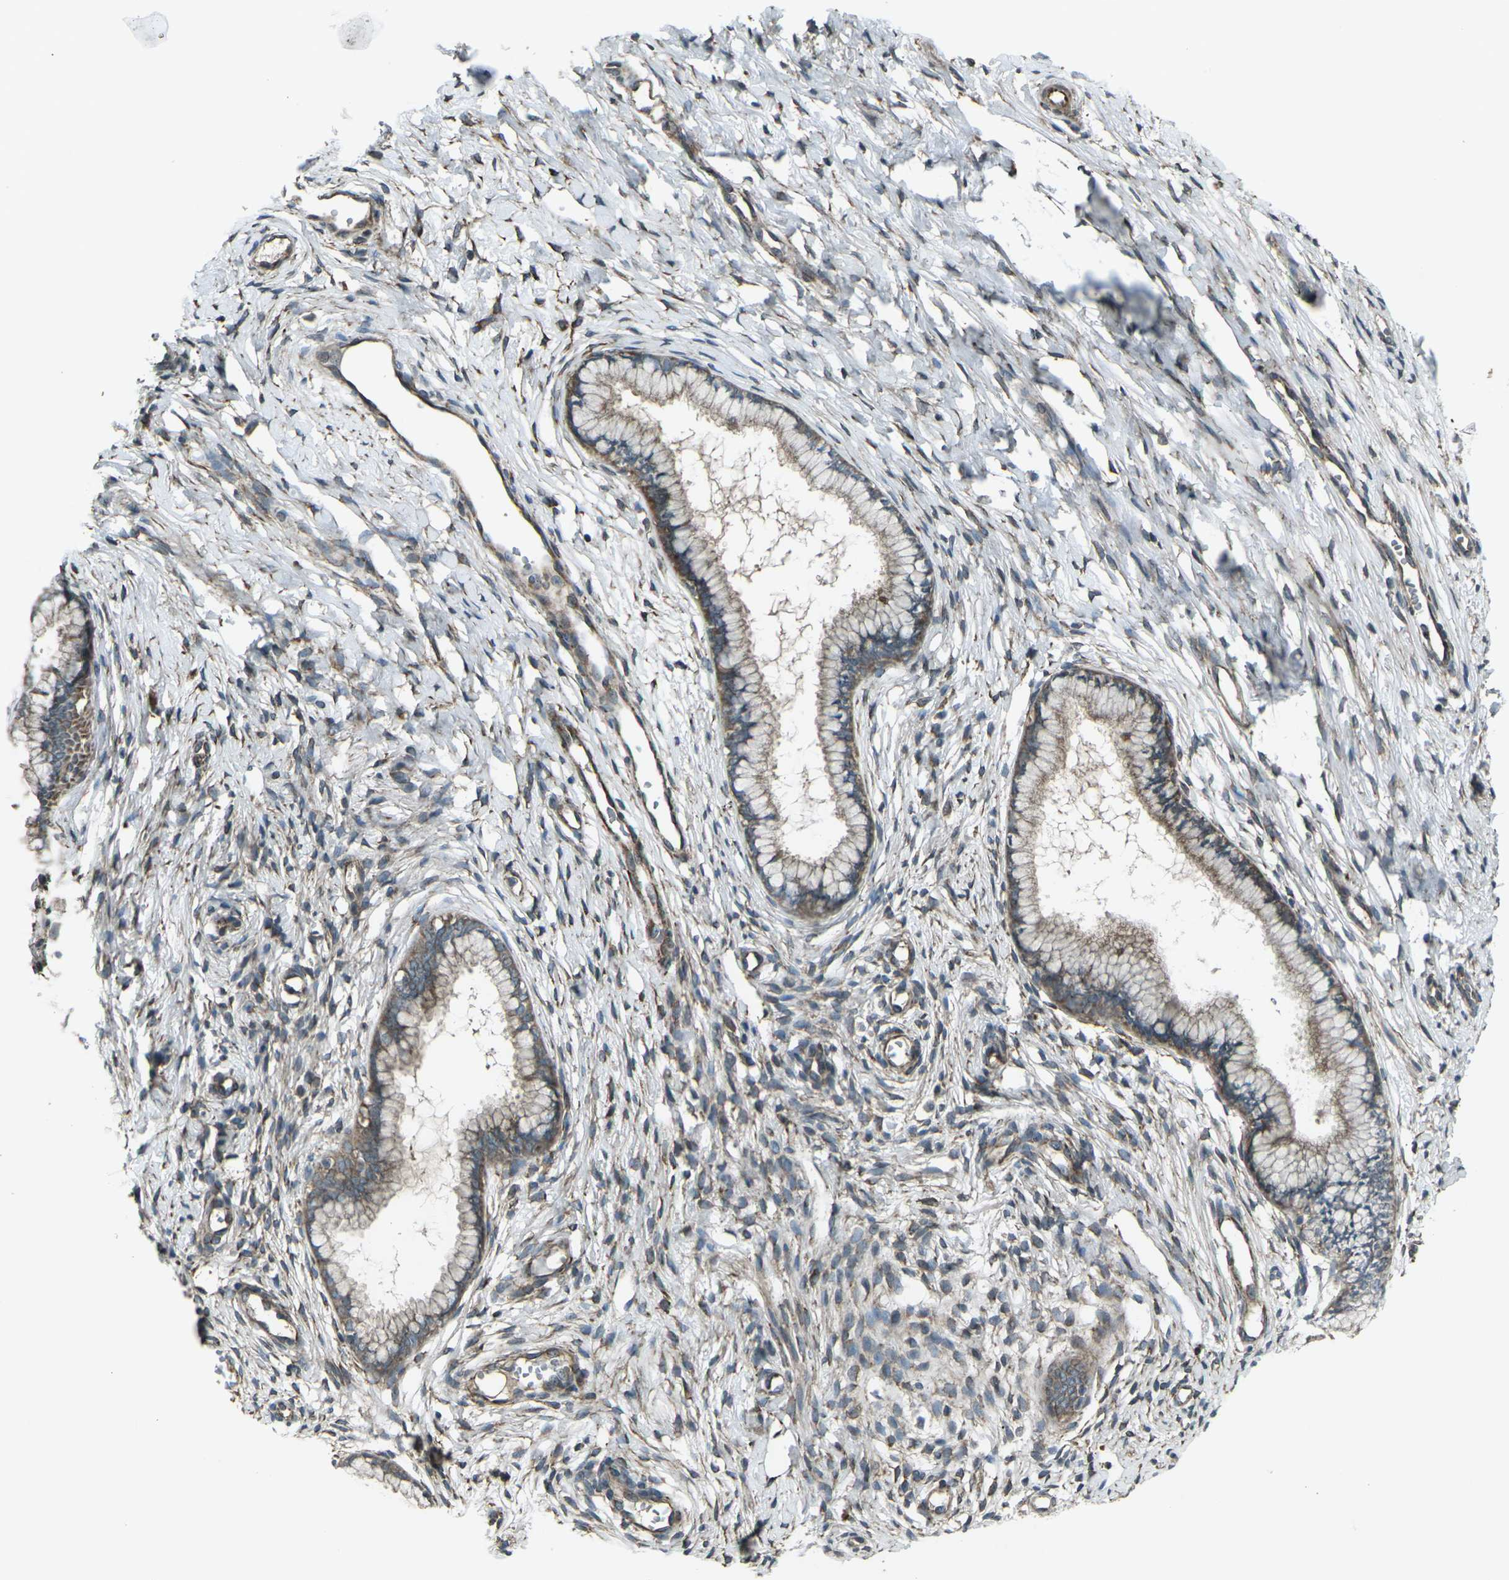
{"staining": {"intensity": "moderate", "quantity": ">75%", "location": "cytoplasmic/membranous"}, "tissue": "cervix", "cell_type": "Glandular cells", "image_type": "normal", "snomed": [{"axis": "morphology", "description": "Normal tissue, NOS"}, {"axis": "topography", "description": "Cervix"}], "caption": "Unremarkable cervix demonstrates moderate cytoplasmic/membranous positivity in approximately >75% of glandular cells (DAB (3,3'-diaminobenzidine) IHC, brown staining for protein, blue staining for nuclei)..", "gene": "LSMEM1", "patient": {"sex": "female", "age": 65}}